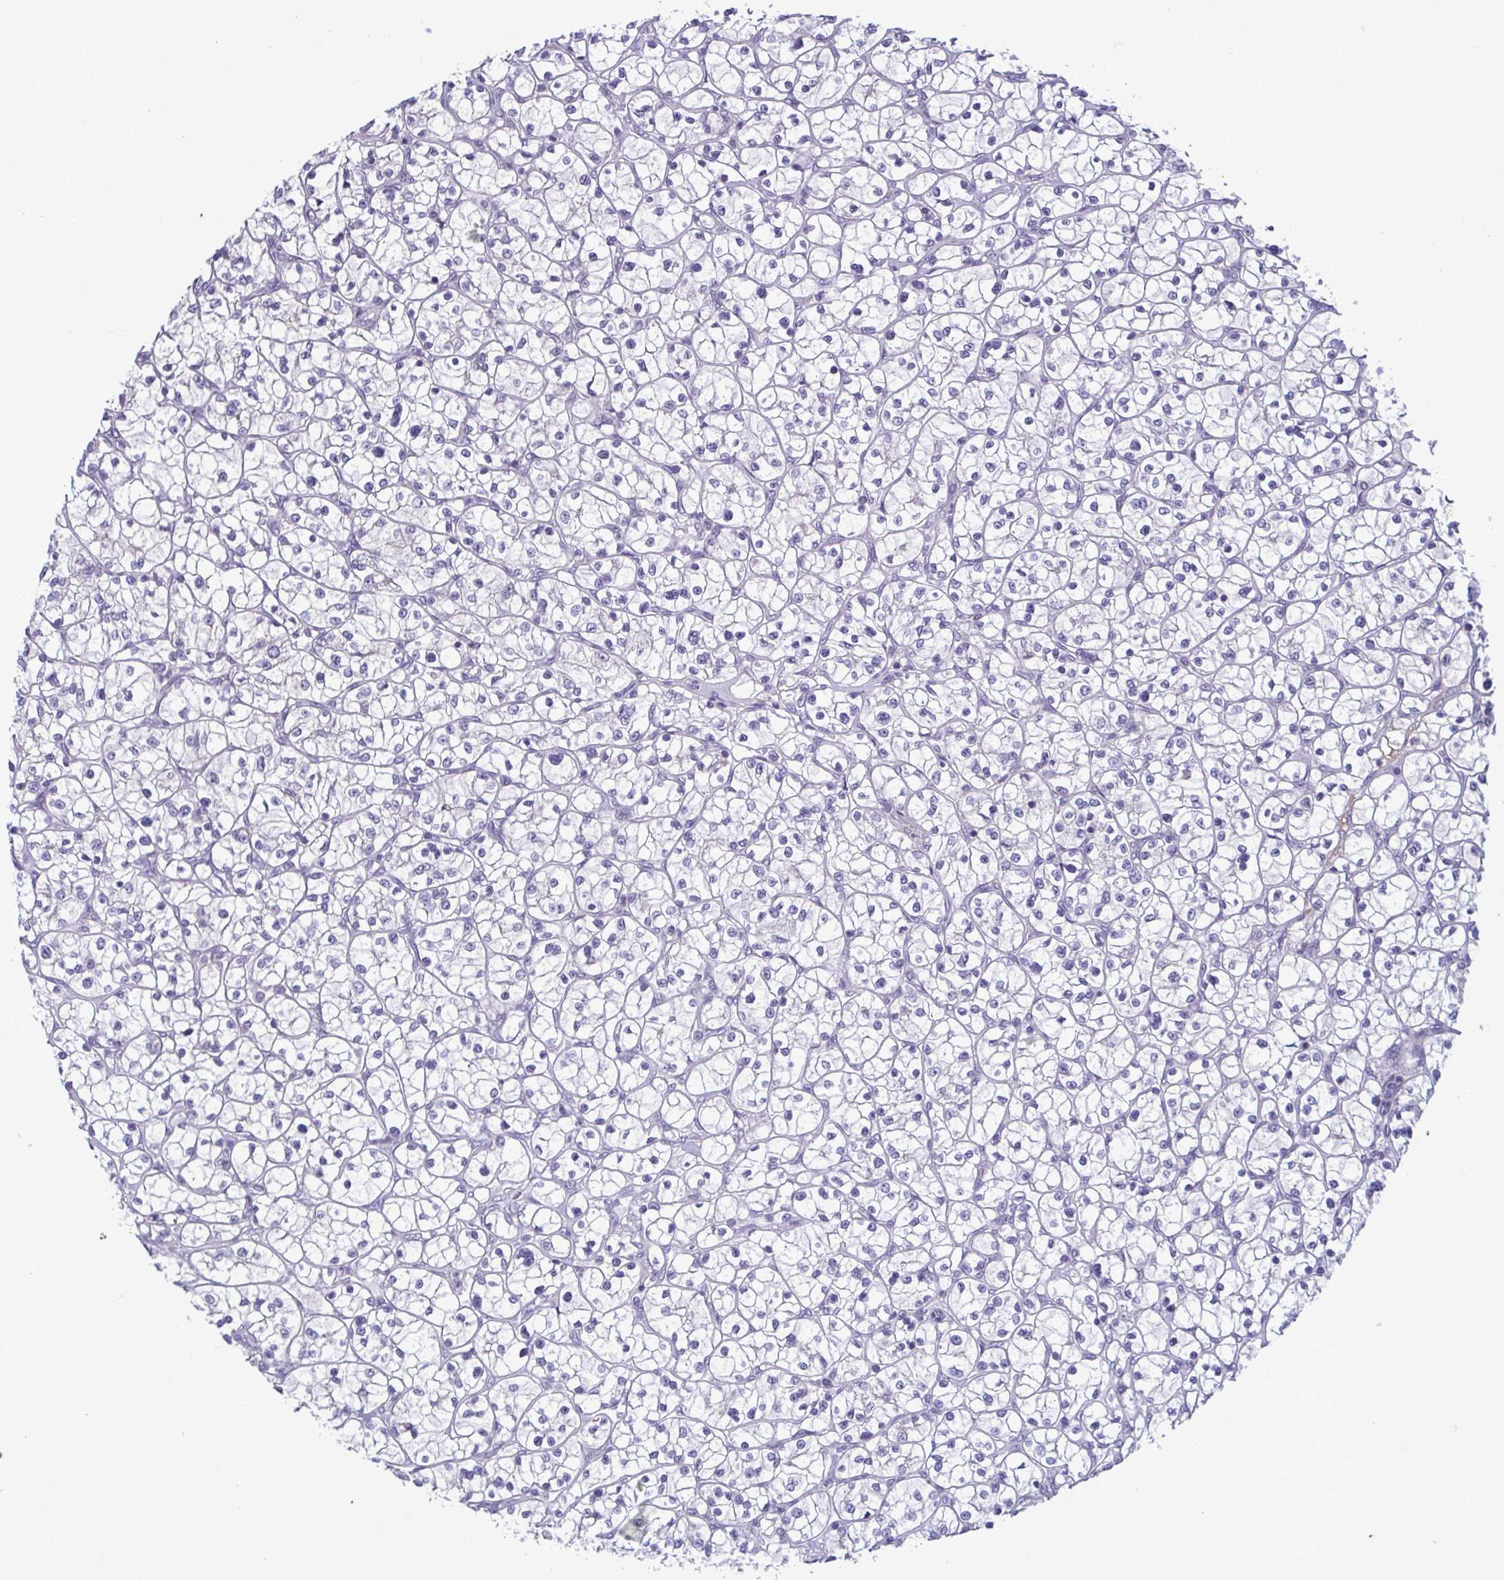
{"staining": {"intensity": "negative", "quantity": "none", "location": "none"}, "tissue": "renal cancer", "cell_type": "Tumor cells", "image_type": "cancer", "snomed": [{"axis": "morphology", "description": "Adenocarcinoma, NOS"}, {"axis": "topography", "description": "Kidney"}], "caption": "The micrograph displays no significant positivity in tumor cells of renal cancer. The staining was performed using DAB (3,3'-diaminobenzidine) to visualize the protein expression in brown, while the nuclei were stained in blue with hematoxylin (Magnification: 20x).", "gene": "F13B", "patient": {"sex": "female", "age": 64}}